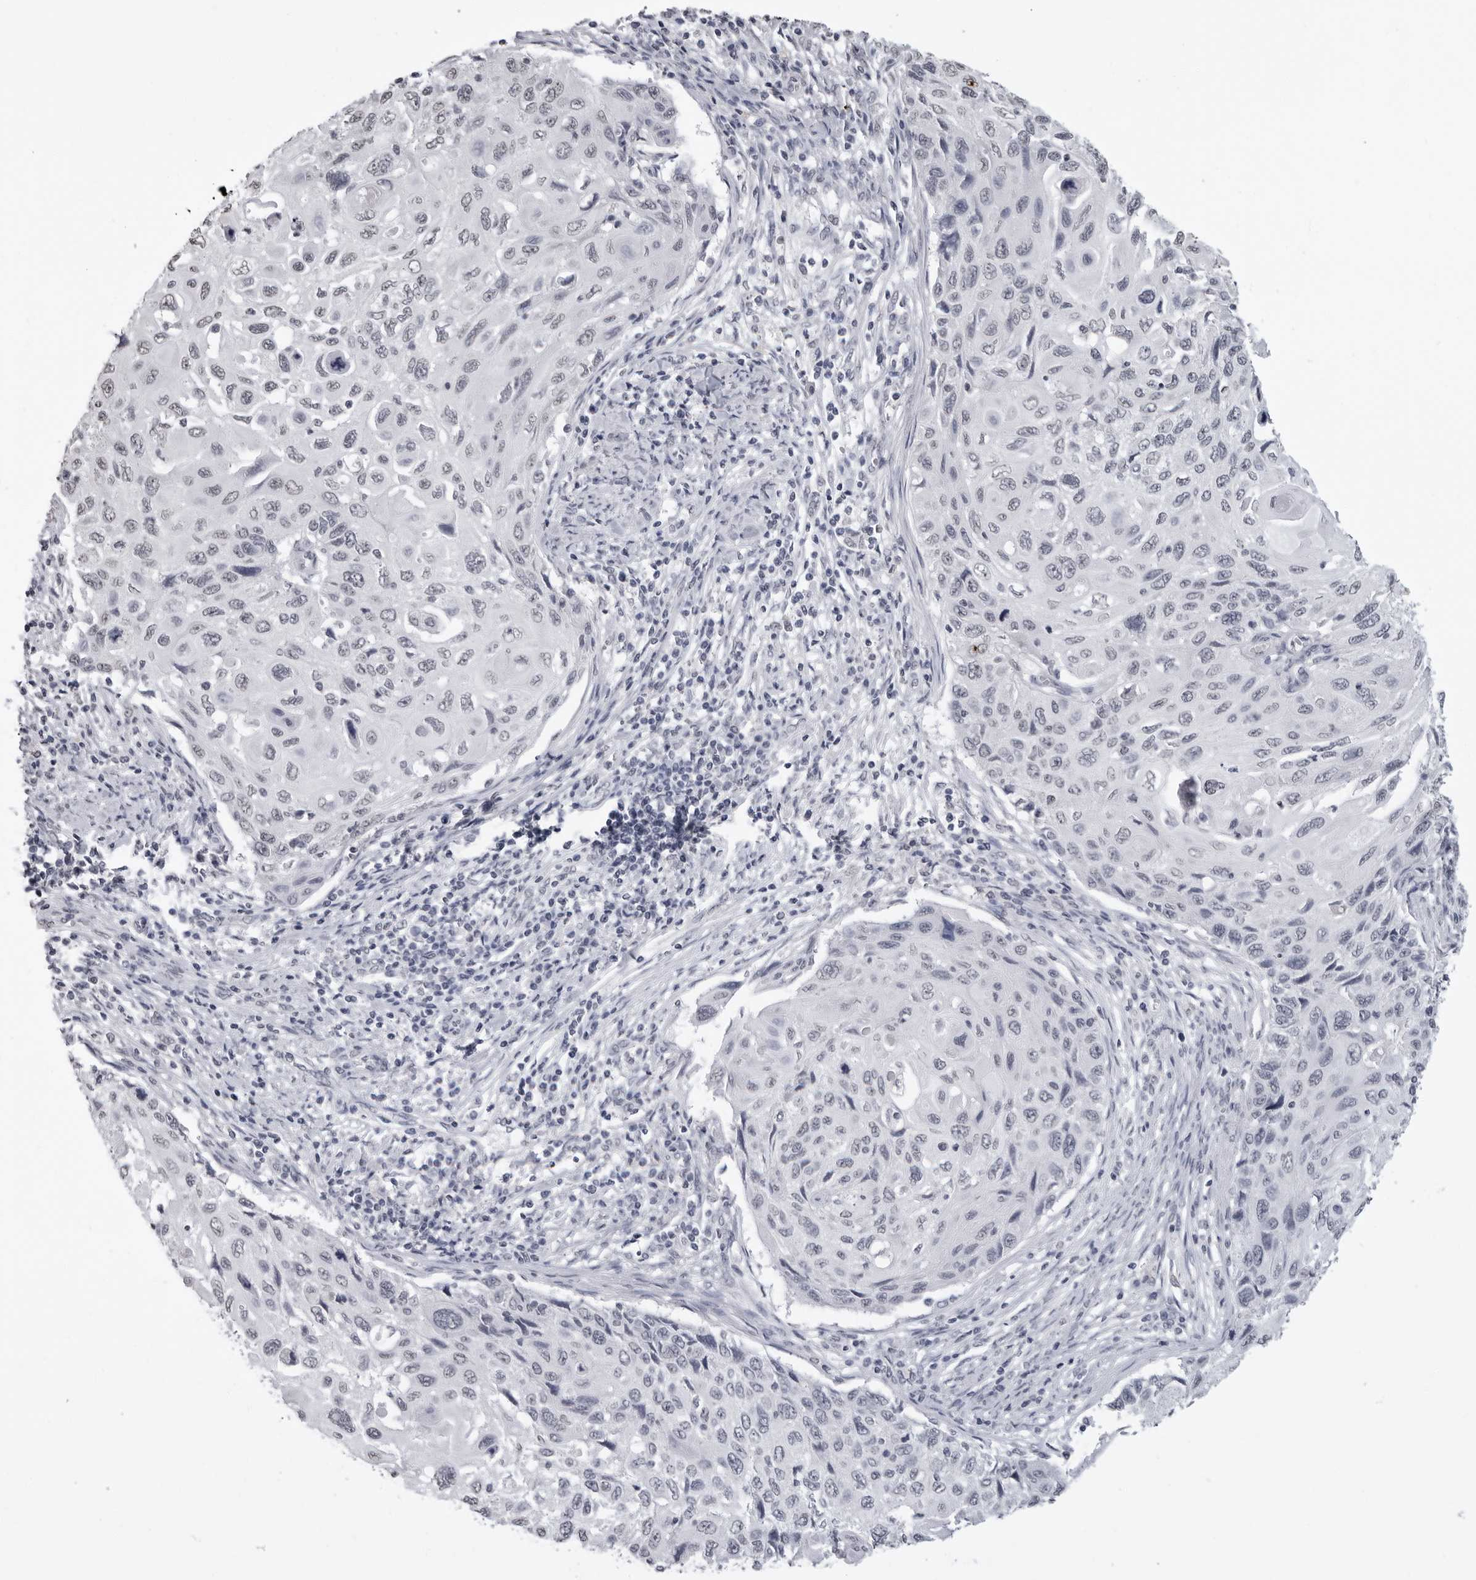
{"staining": {"intensity": "negative", "quantity": "none", "location": "none"}, "tissue": "cervical cancer", "cell_type": "Tumor cells", "image_type": "cancer", "snomed": [{"axis": "morphology", "description": "Squamous cell carcinoma, NOS"}, {"axis": "topography", "description": "Cervix"}], "caption": "Cervical squamous cell carcinoma stained for a protein using immunohistochemistry (IHC) displays no expression tumor cells.", "gene": "HEPACAM", "patient": {"sex": "female", "age": 70}}